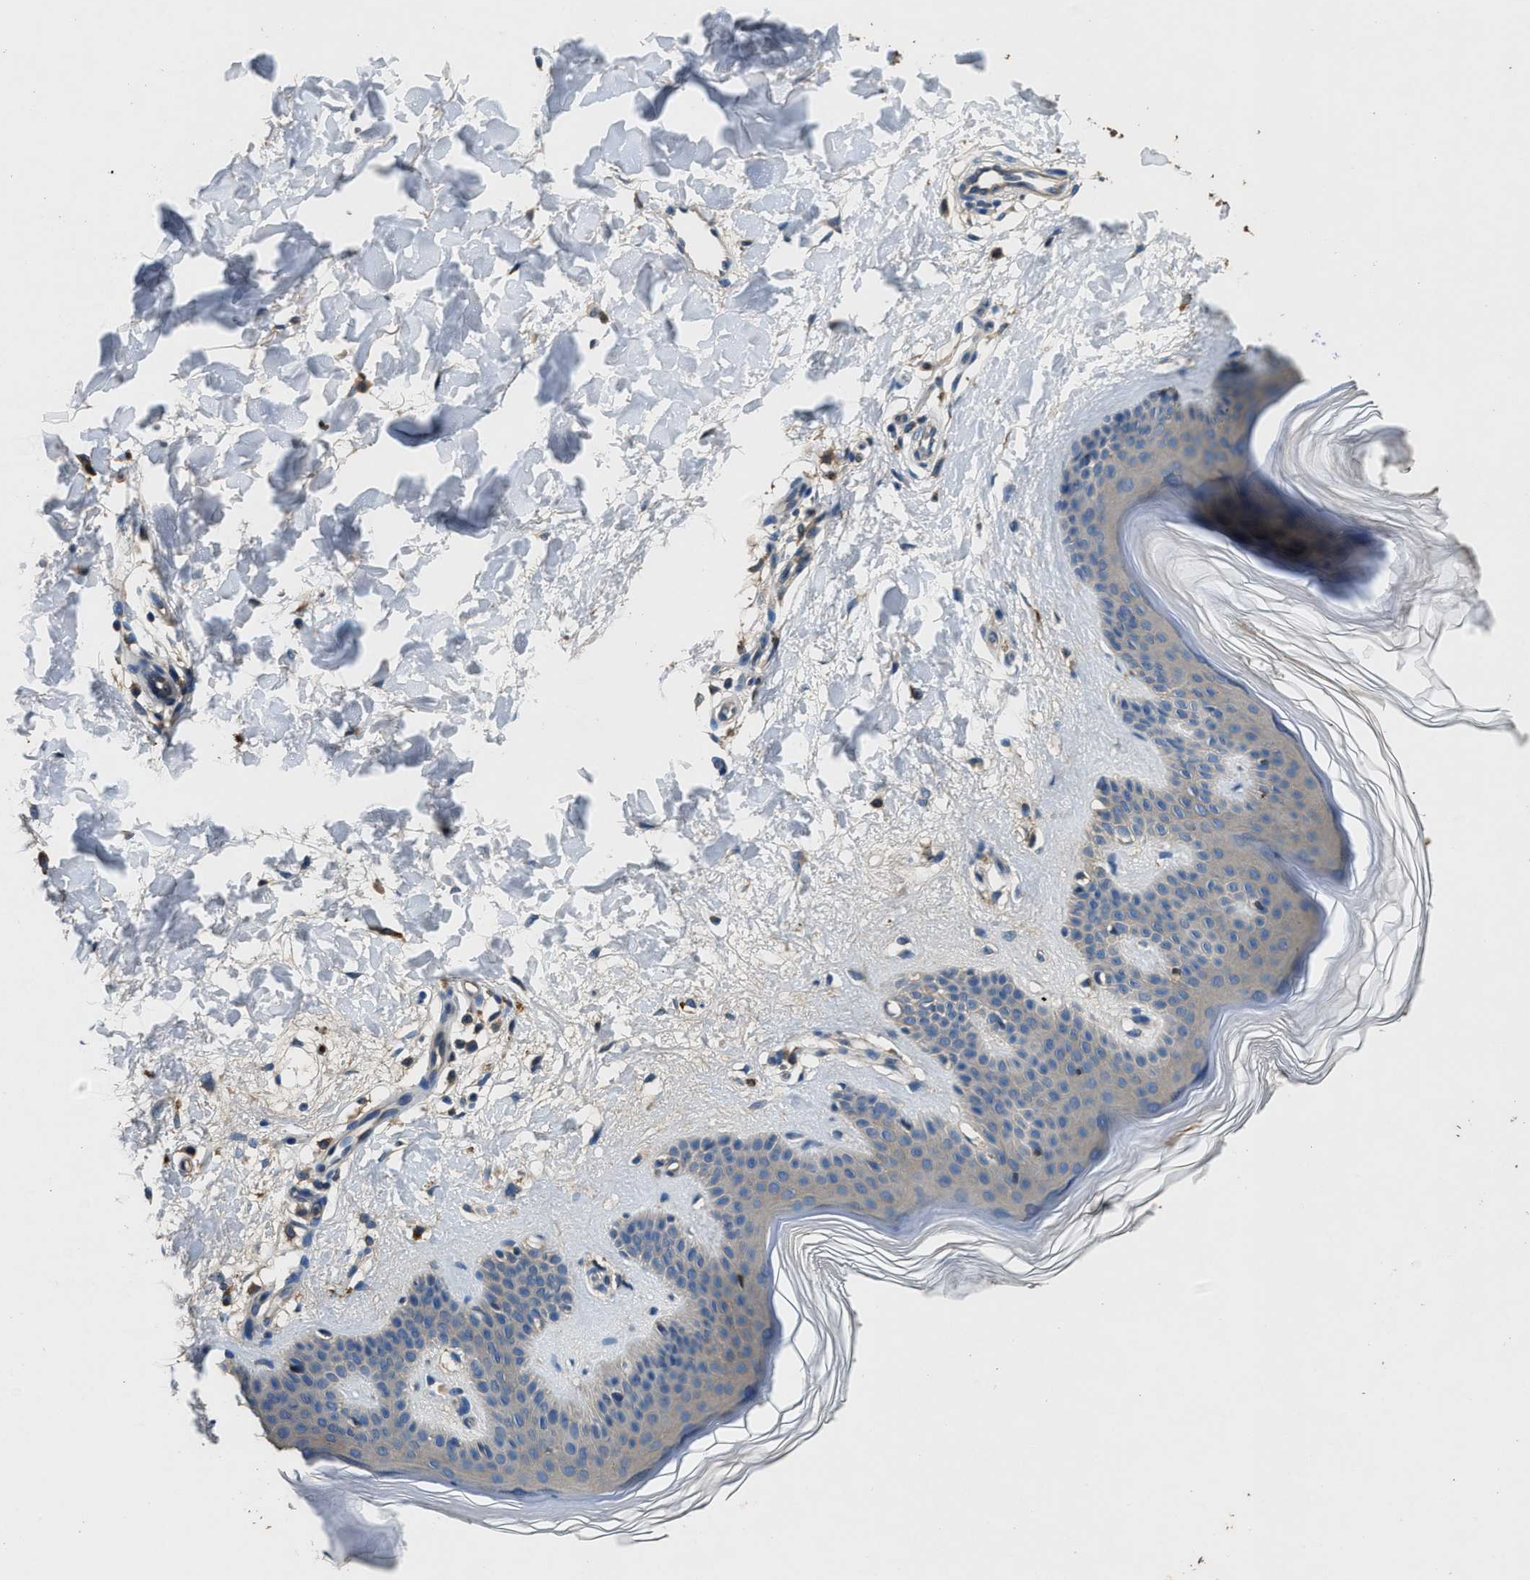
{"staining": {"intensity": "negative", "quantity": "none", "location": "none"}, "tissue": "skin", "cell_type": "Fibroblasts", "image_type": "normal", "snomed": [{"axis": "morphology", "description": "Normal tissue, NOS"}, {"axis": "morphology", "description": "Malignant melanoma, Metastatic site"}, {"axis": "topography", "description": "Skin"}], "caption": "An image of human skin is negative for staining in fibroblasts. (DAB IHC, high magnification).", "gene": "BLOC1S1", "patient": {"sex": "male", "age": 41}}